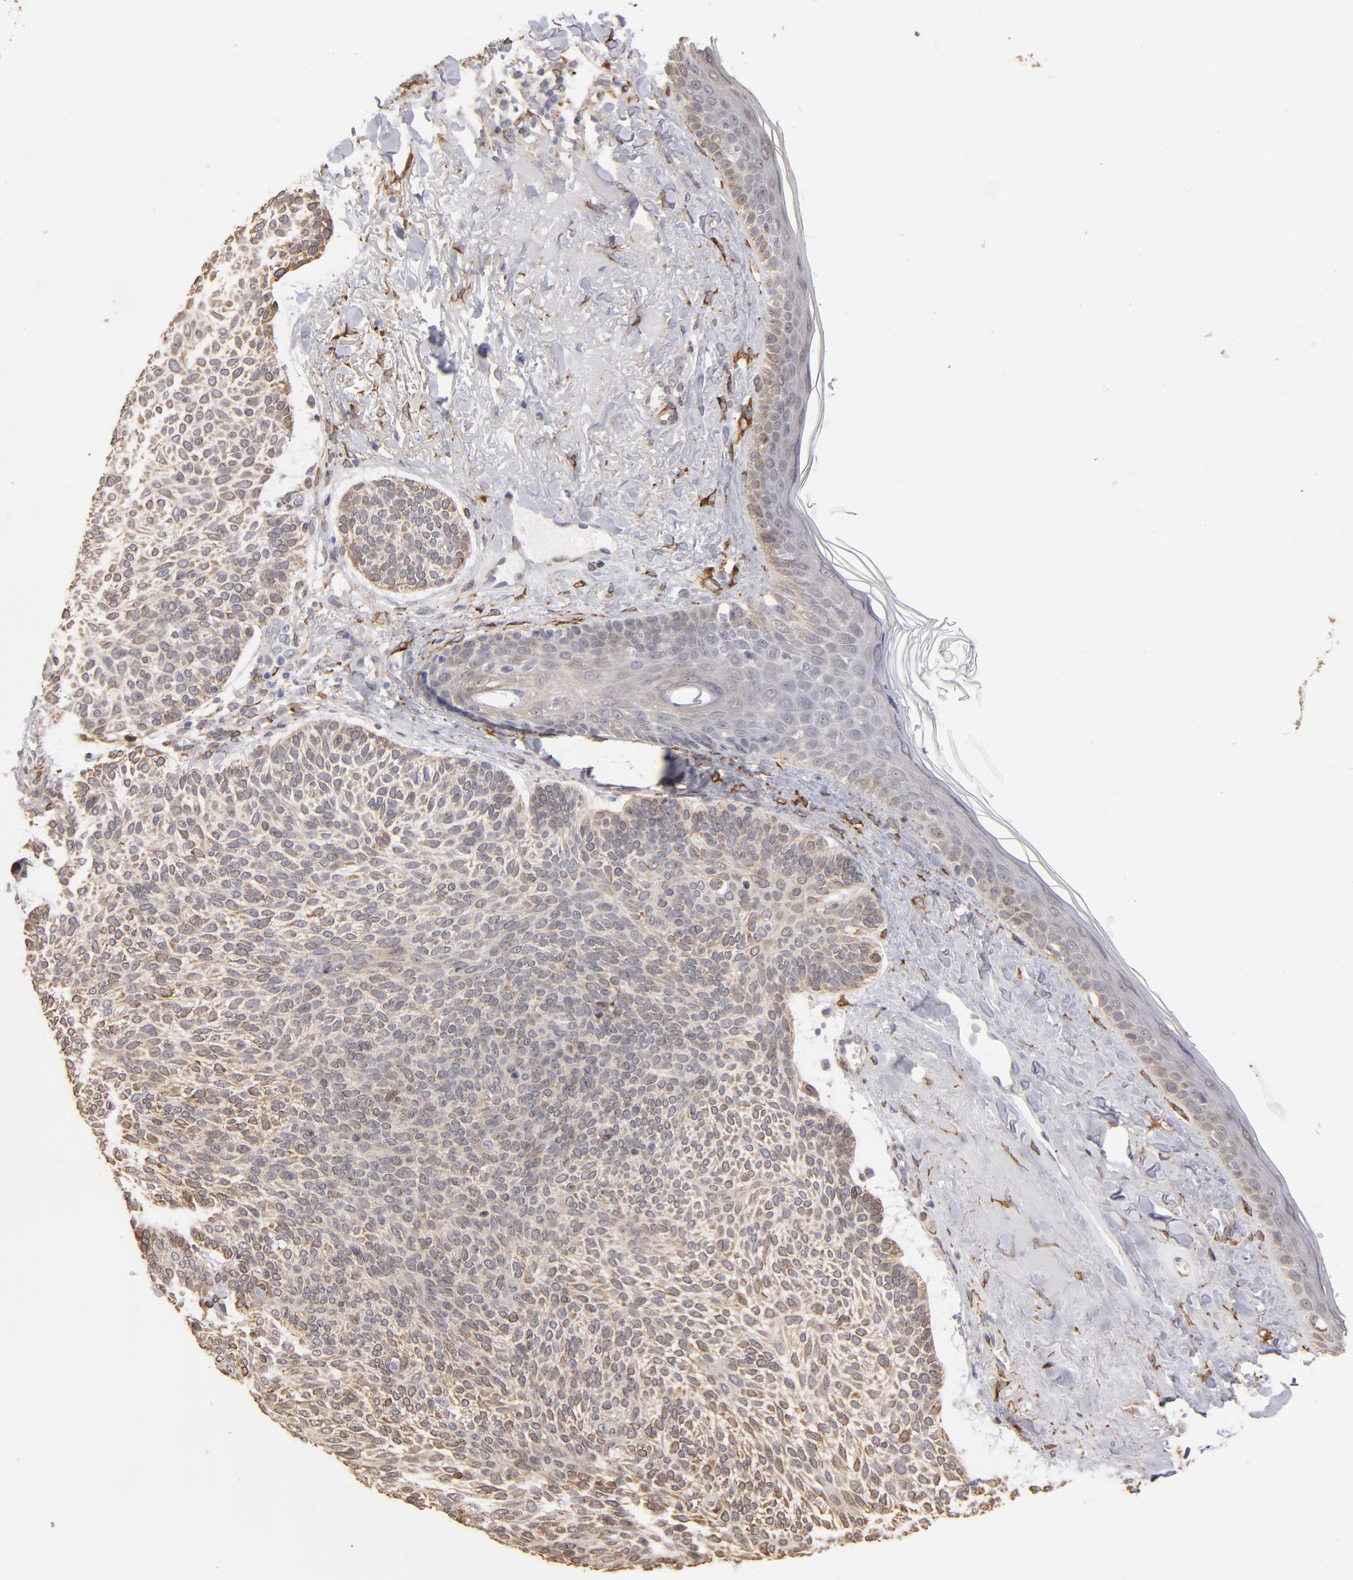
{"staining": {"intensity": "weak", "quantity": ">75%", "location": "cytoplasmic/membranous"}, "tissue": "skin cancer", "cell_type": "Tumor cells", "image_type": "cancer", "snomed": [{"axis": "morphology", "description": "Normal tissue, NOS"}, {"axis": "morphology", "description": "Basal cell carcinoma"}, {"axis": "topography", "description": "Skin"}], "caption": "This is an image of IHC staining of skin basal cell carcinoma, which shows weak expression in the cytoplasmic/membranous of tumor cells.", "gene": "PGRMC1", "patient": {"sex": "female", "age": 70}}